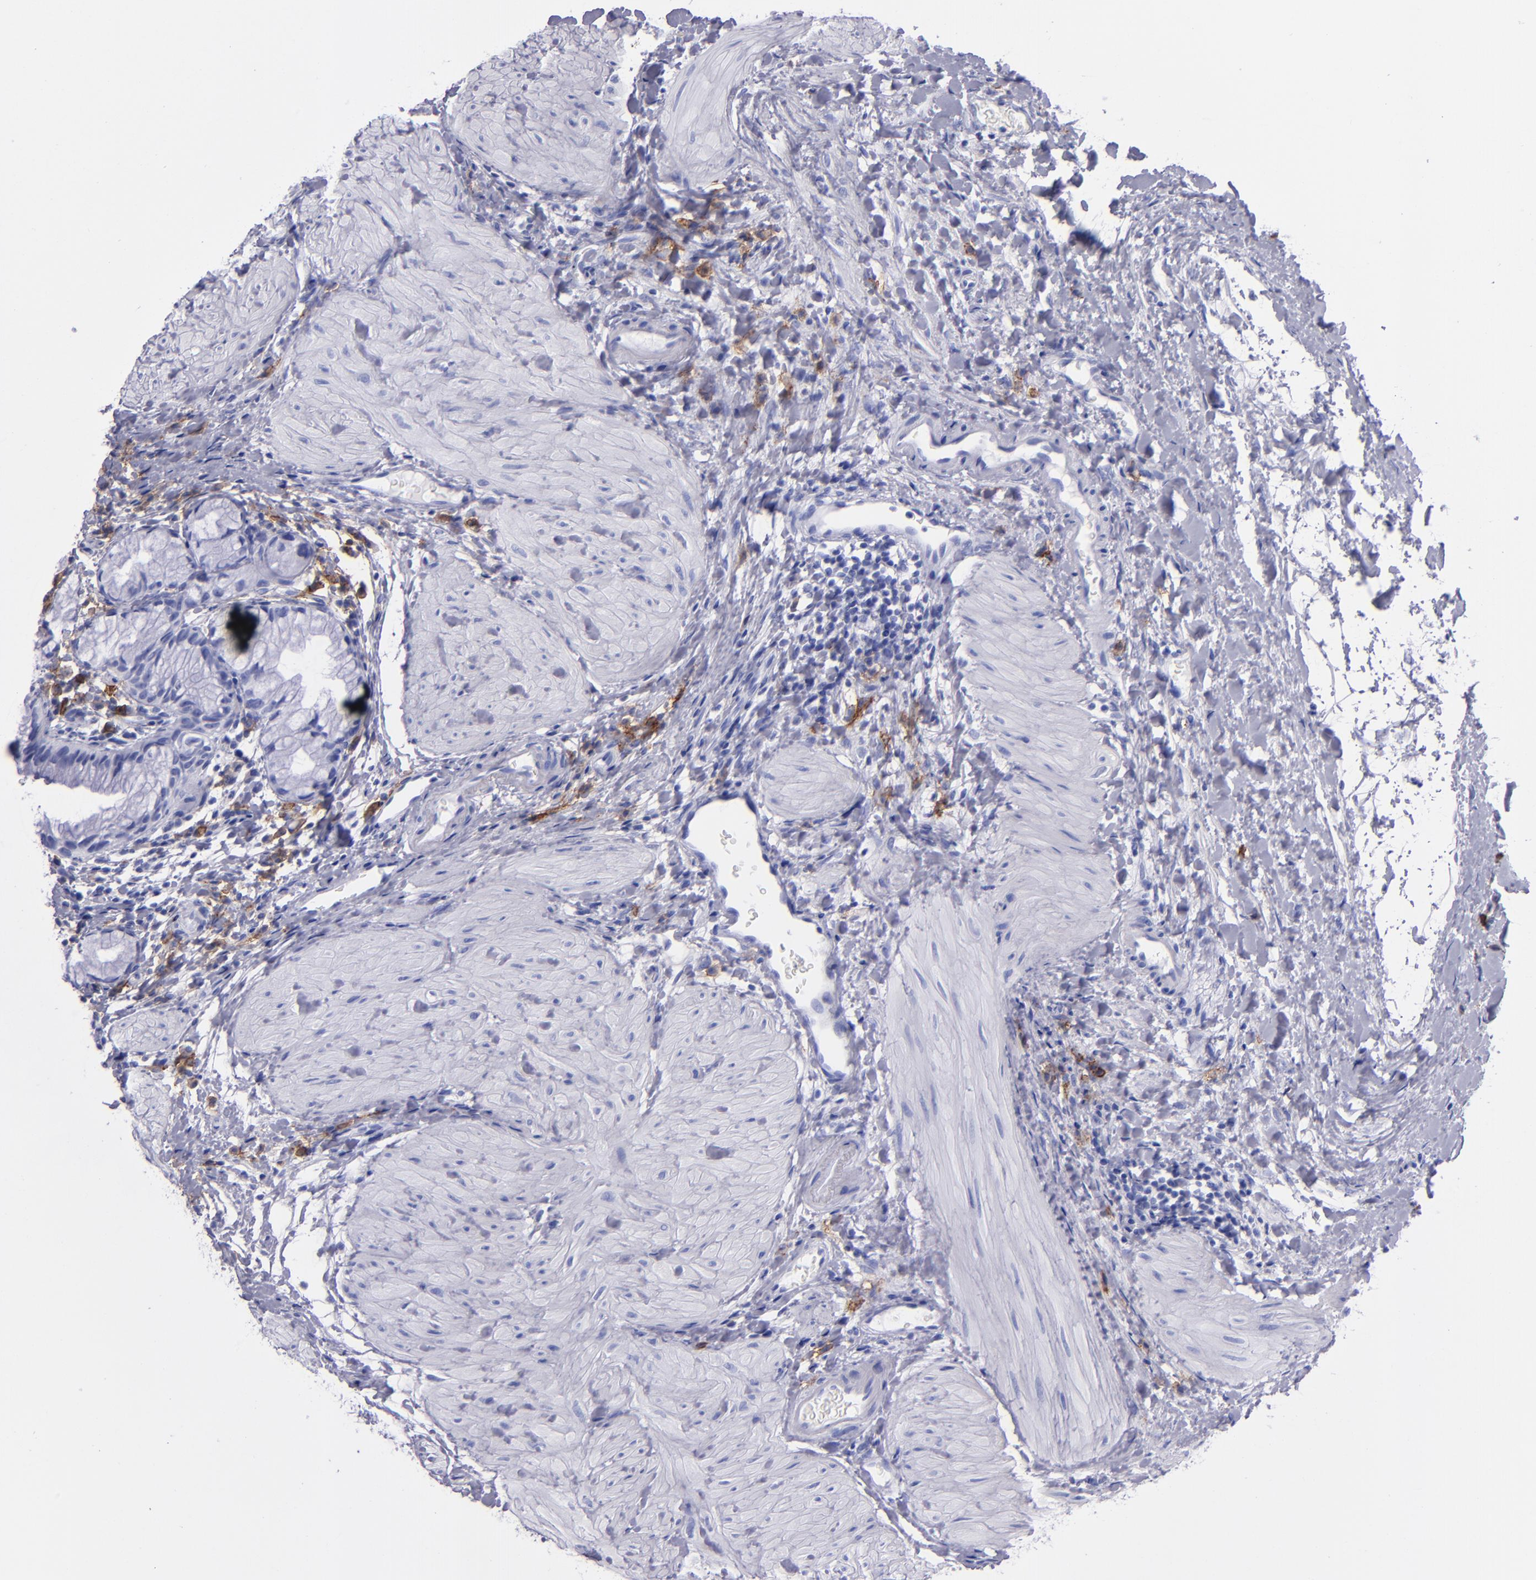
{"staining": {"intensity": "negative", "quantity": "none", "location": "none"}, "tissue": "gallbladder", "cell_type": "Glandular cells", "image_type": "normal", "snomed": [{"axis": "morphology", "description": "Normal tissue, NOS"}, {"axis": "morphology", "description": "Inflammation, NOS"}, {"axis": "topography", "description": "Gallbladder"}], "caption": "There is no significant positivity in glandular cells of gallbladder. (DAB (3,3'-diaminobenzidine) IHC, high magnification).", "gene": "CD38", "patient": {"sex": "male", "age": 66}}